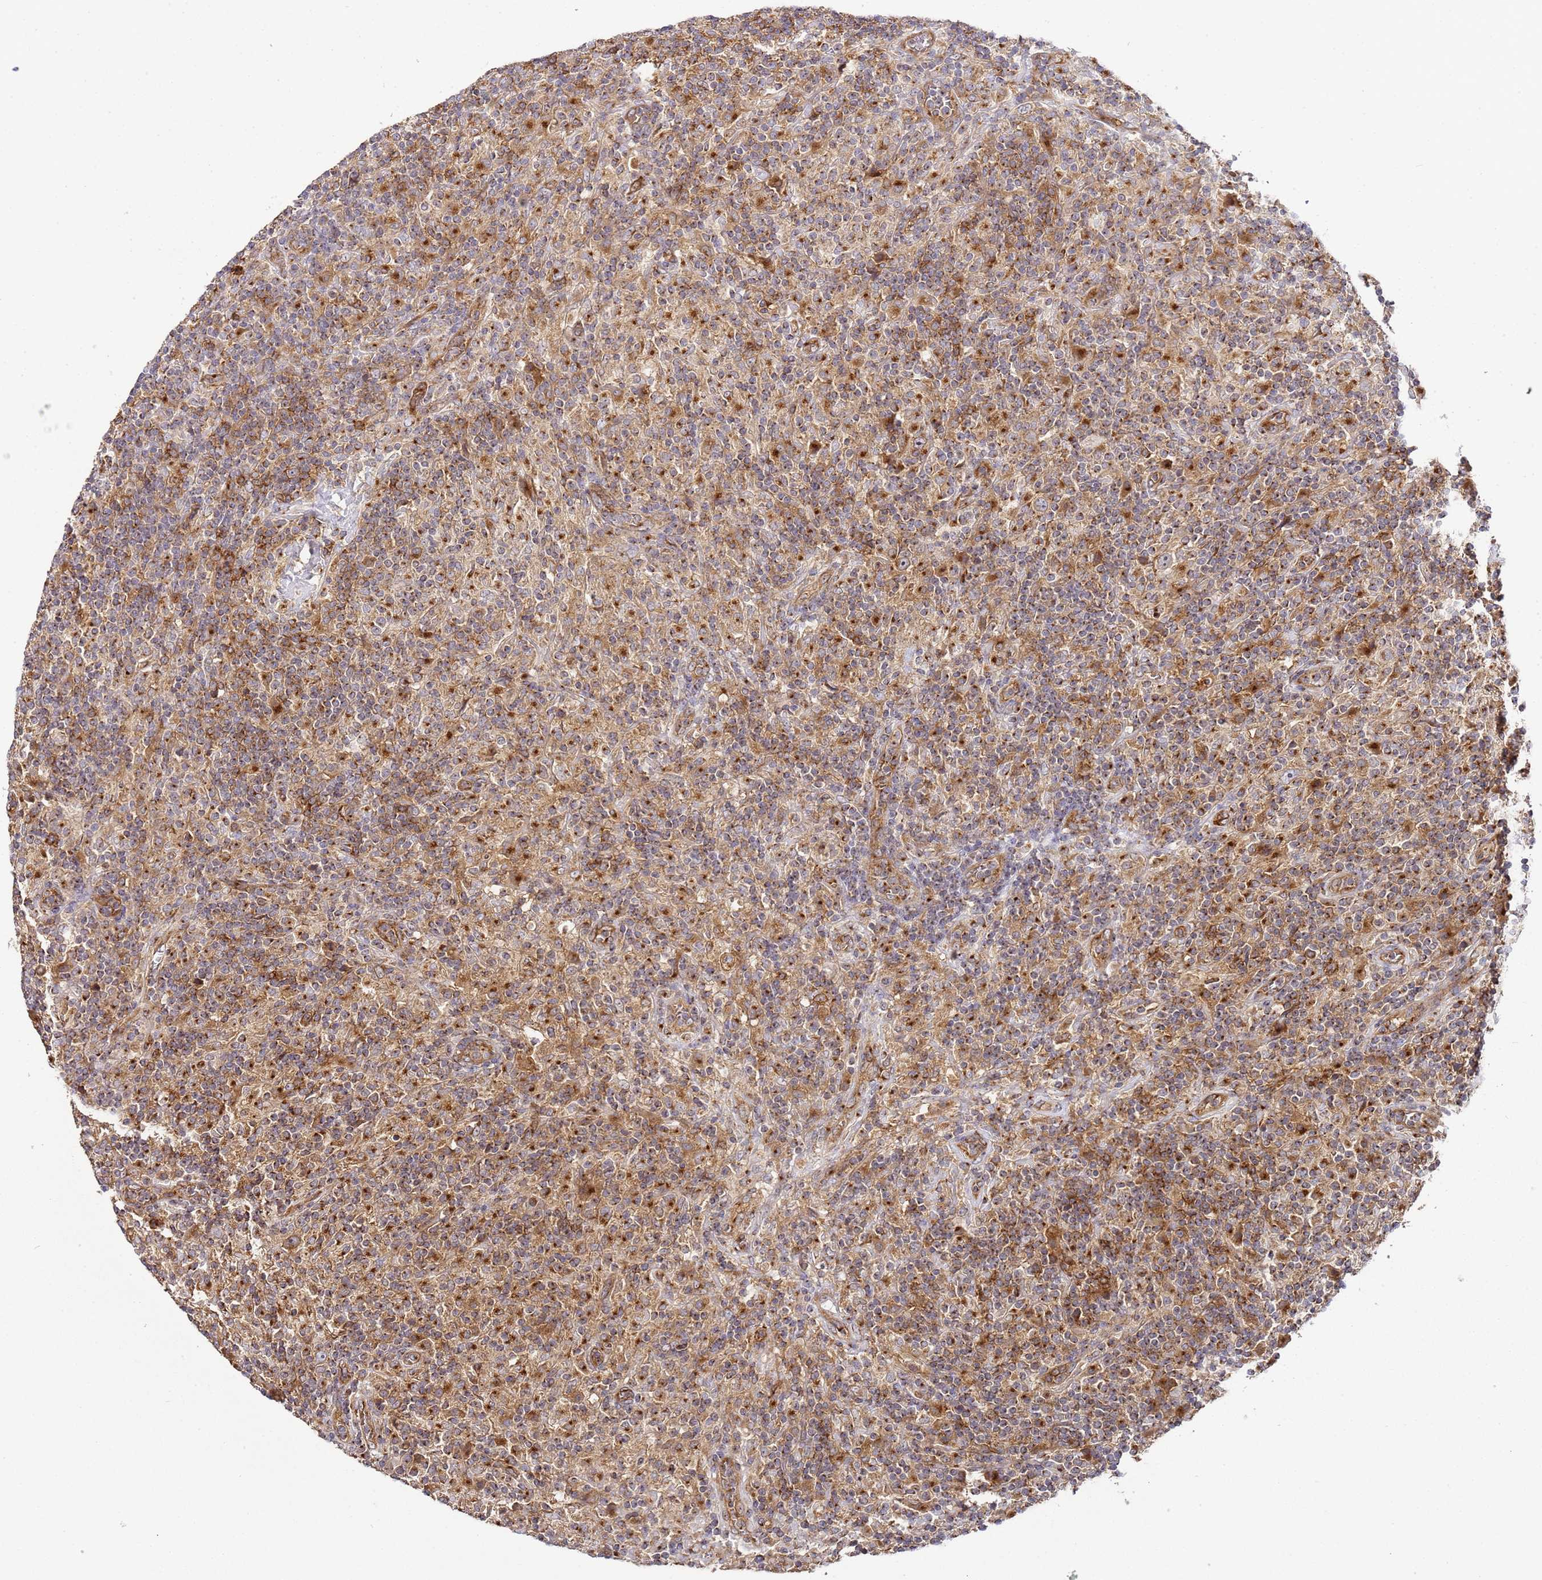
{"staining": {"intensity": "strong", "quantity": "25%-75%", "location": "cytoplasmic/membranous"}, "tissue": "lymphoma", "cell_type": "Tumor cells", "image_type": "cancer", "snomed": [{"axis": "morphology", "description": "Hodgkin's disease, NOS"}, {"axis": "topography", "description": "Lymph node"}], "caption": "Hodgkin's disease stained for a protein shows strong cytoplasmic/membranous positivity in tumor cells.", "gene": "MRPL49", "patient": {"sex": "male", "age": 70}}